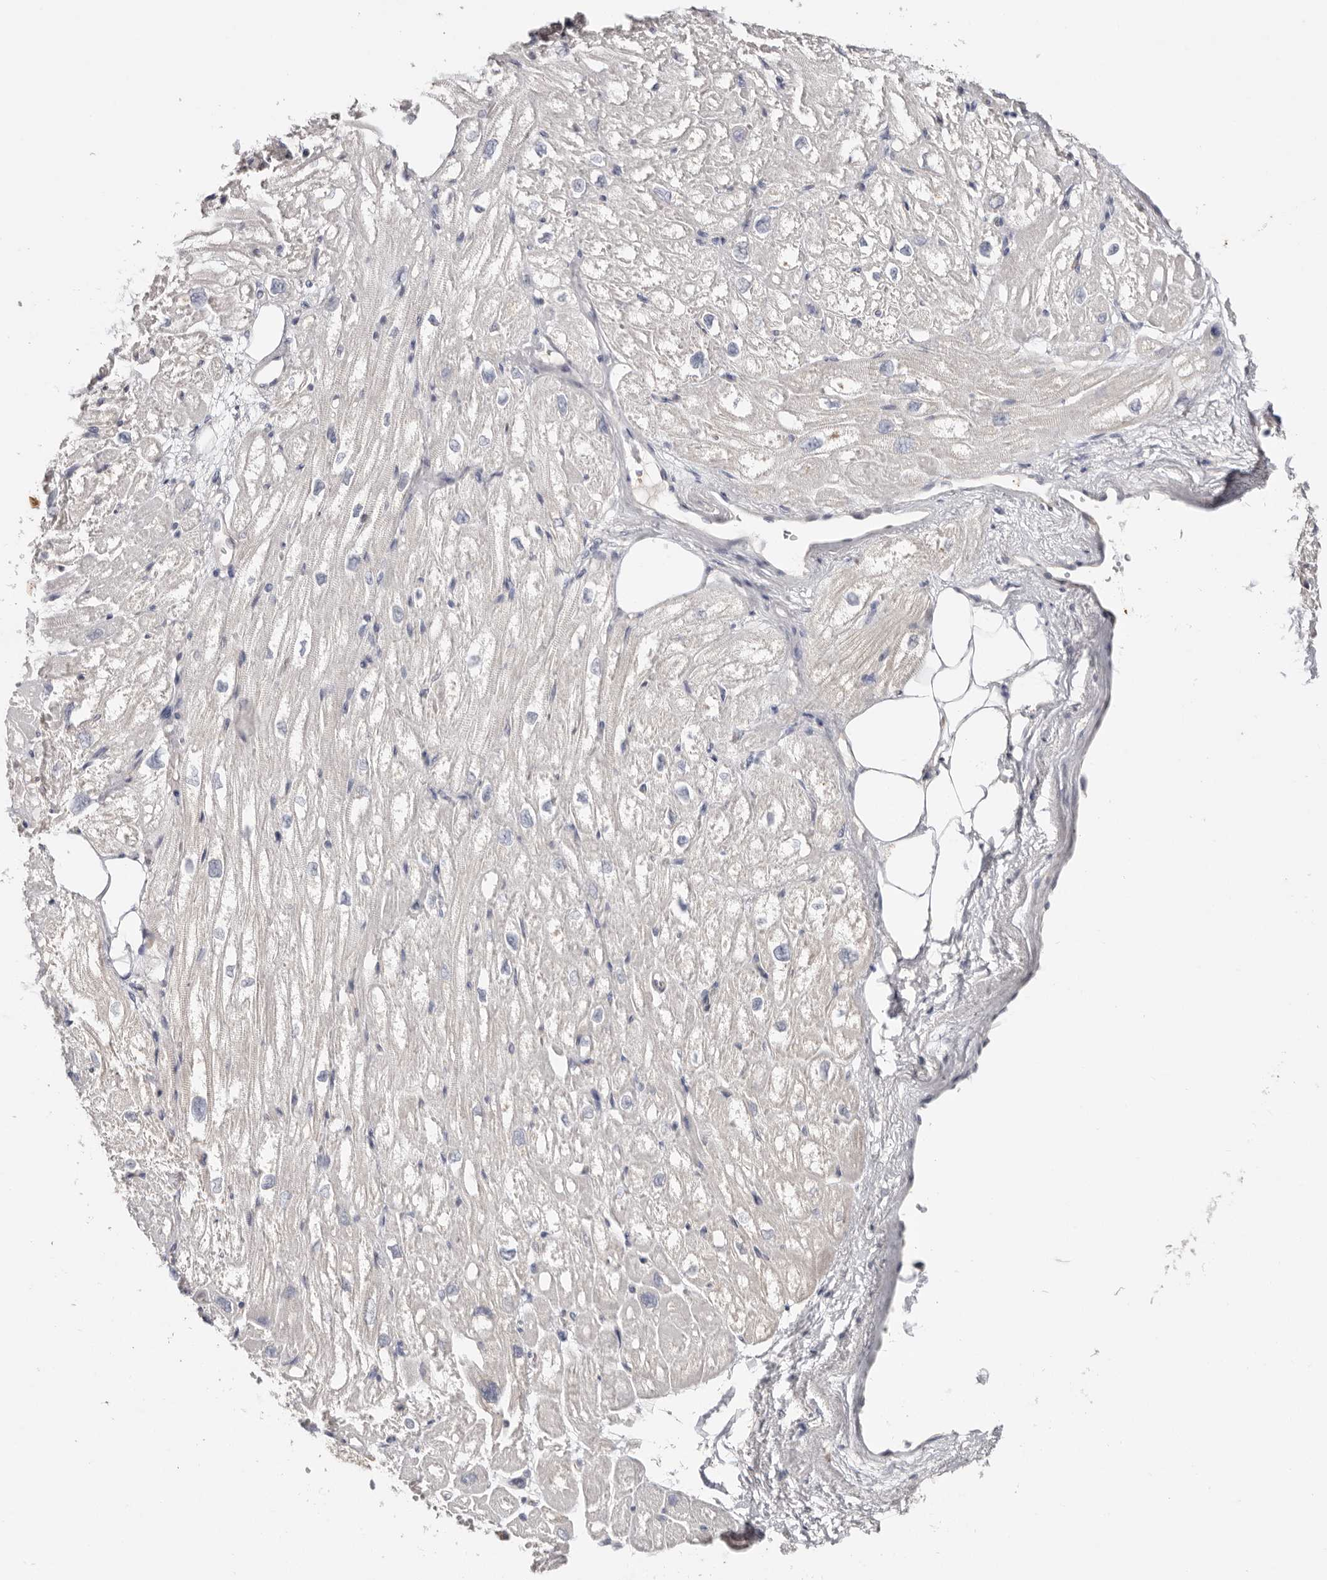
{"staining": {"intensity": "negative", "quantity": "none", "location": "none"}, "tissue": "heart muscle", "cell_type": "Cardiomyocytes", "image_type": "normal", "snomed": [{"axis": "morphology", "description": "Normal tissue, NOS"}, {"axis": "topography", "description": "Heart"}], "caption": "This is an immunohistochemistry histopathology image of normal human heart muscle. There is no expression in cardiomyocytes.", "gene": "S100A14", "patient": {"sex": "male", "age": 50}}